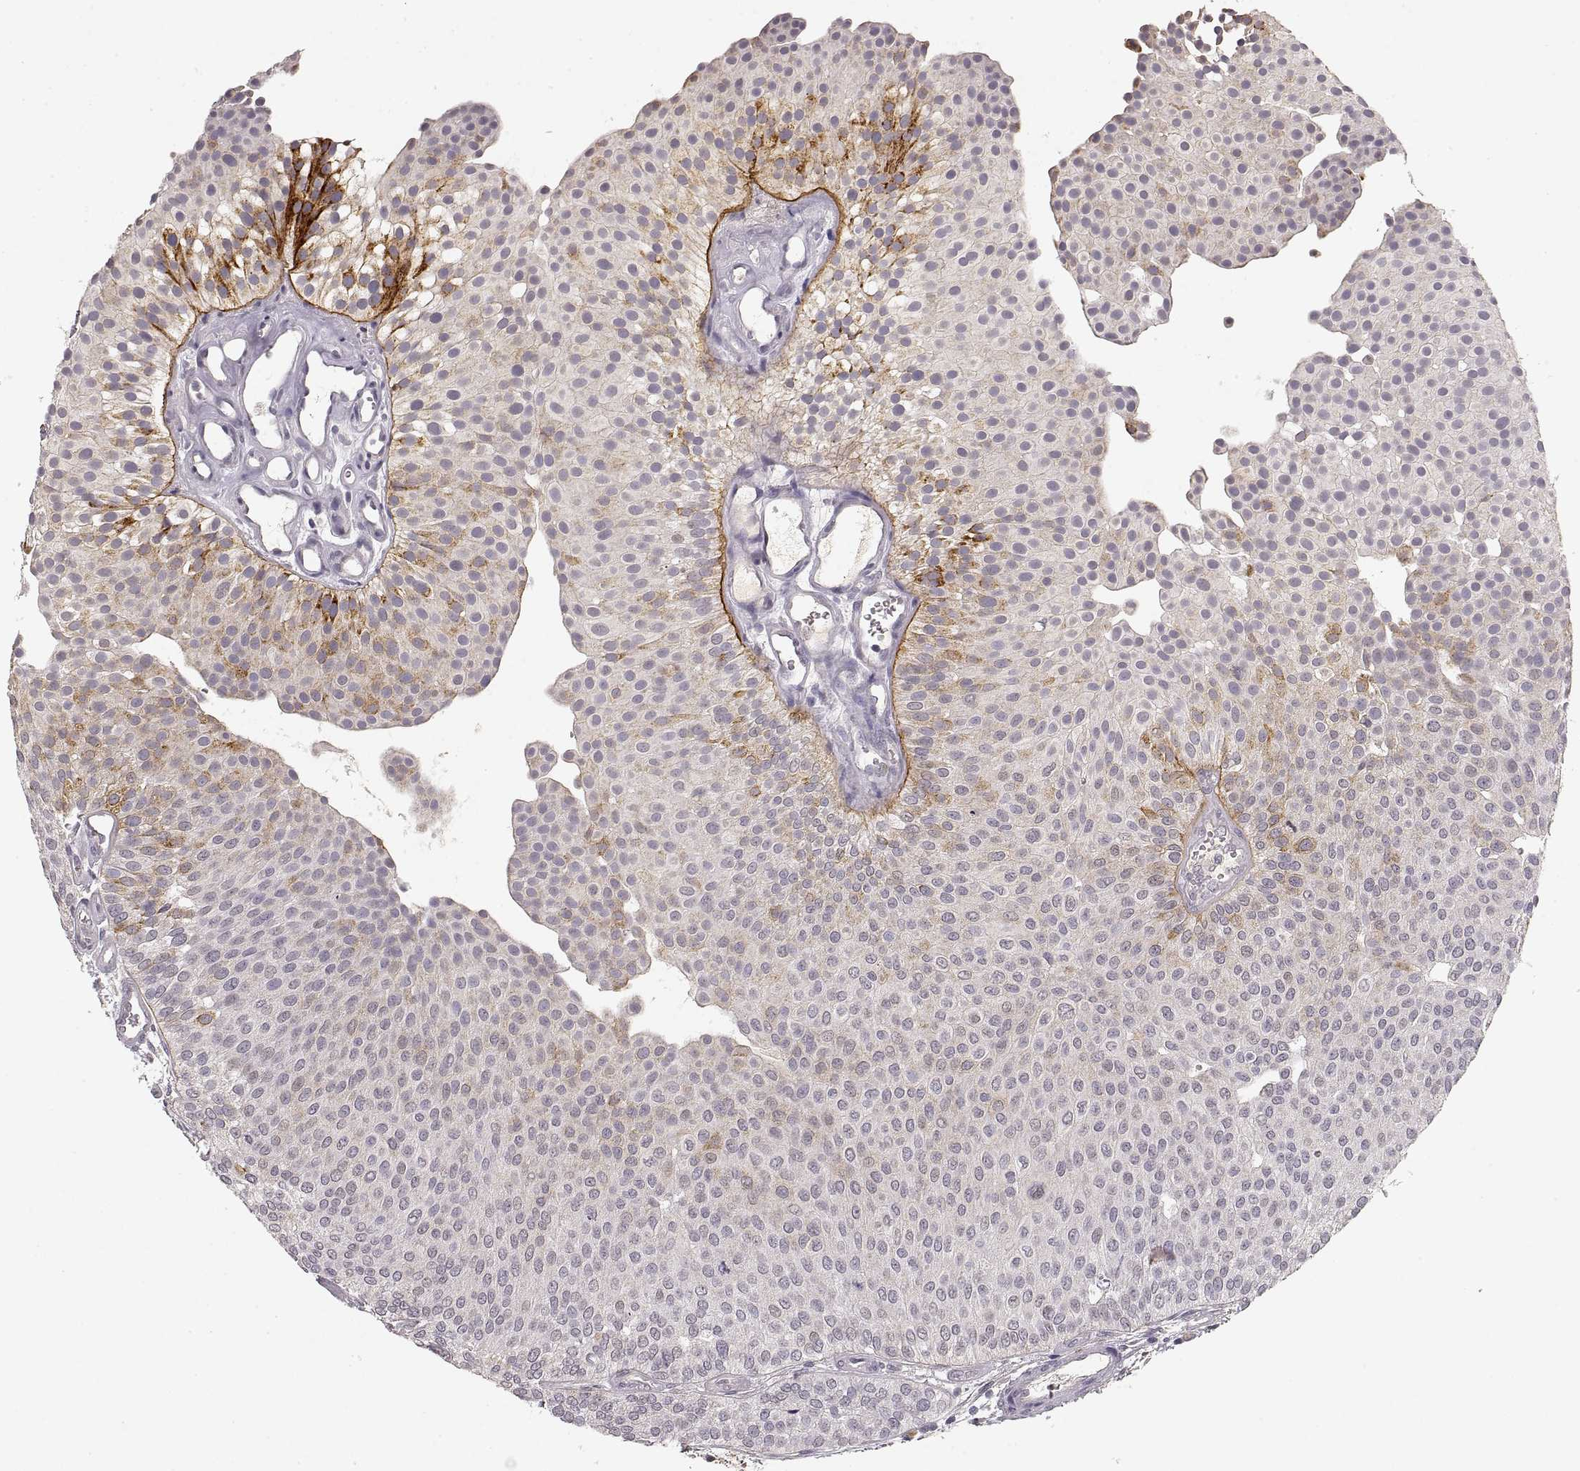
{"staining": {"intensity": "strong", "quantity": "<25%", "location": "cytoplasmic/membranous"}, "tissue": "urothelial cancer", "cell_type": "Tumor cells", "image_type": "cancer", "snomed": [{"axis": "morphology", "description": "Urothelial carcinoma, Low grade"}, {"axis": "topography", "description": "Urinary bladder"}], "caption": "IHC image of urothelial cancer stained for a protein (brown), which displays medium levels of strong cytoplasmic/membranous expression in about <25% of tumor cells.", "gene": "LAMC2", "patient": {"sex": "female", "age": 87}}